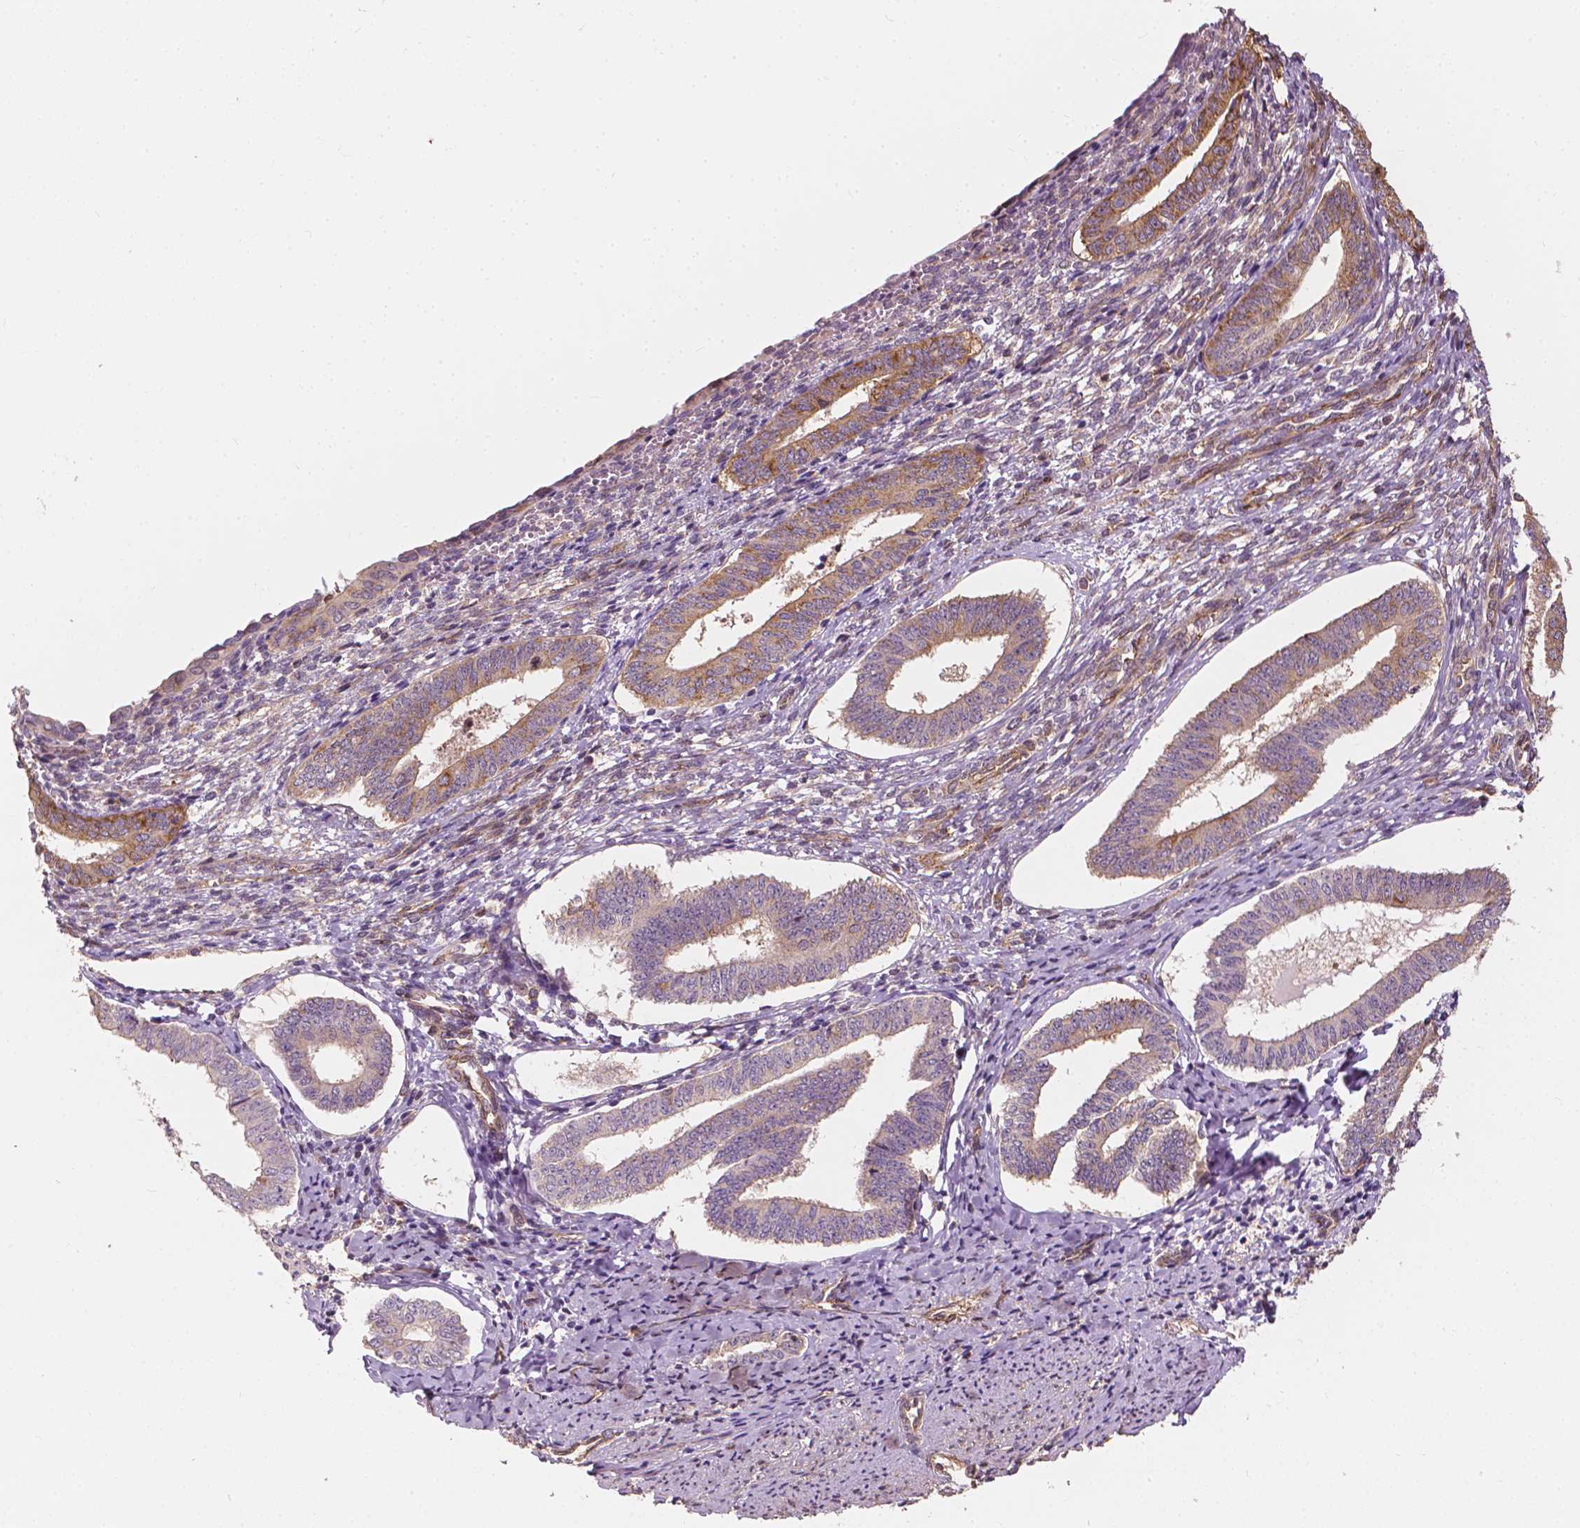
{"staining": {"intensity": "weak", "quantity": "25%-75%", "location": "cytoplasmic/membranous"}, "tissue": "cervical cancer", "cell_type": "Tumor cells", "image_type": "cancer", "snomed": [{"axis": "morphology", "description": "Squamous cell carcinoma, NOS"}, {"axis": "topography", "description": "Cervix"}], "caption": "Immunohistochemistry (IHC) of human cervical squamous cell carcinoma demonstrates low levels of weak cytoplasmic/membranous staining in approximately 25%-75% of tumor cells.", "gene": "G3BP1", "patient": {"sex": "female", "age": 59}}